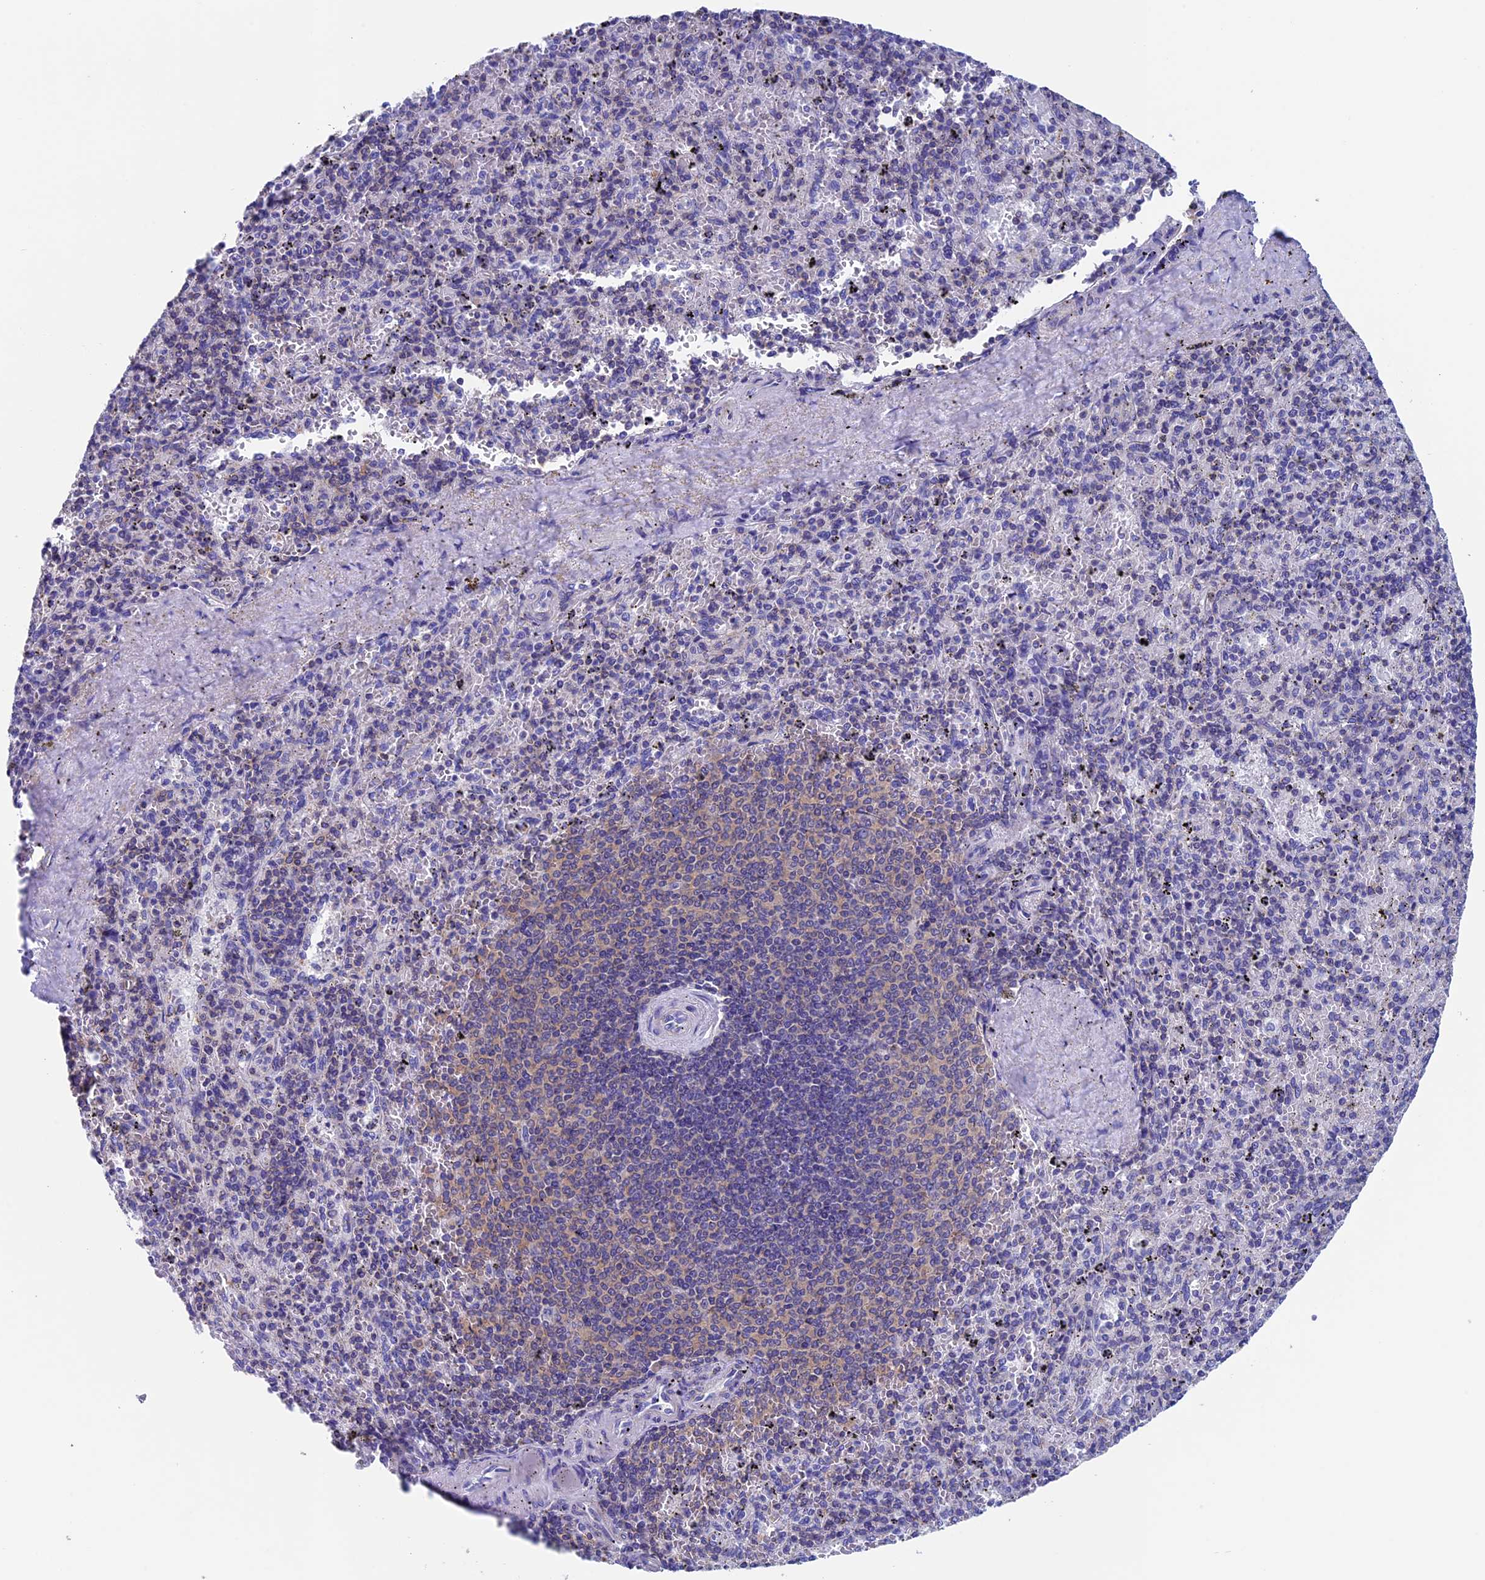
{"staining": {"intensity": "moderate", "quantity": "<25%", "location": "cytoplasmic/membranous"}, "tissue": "spleen", "cell_type": "Cells in red pulp", "image_type": "normal", "snomed": [{"axis": "morphology", "description": "Normal tissue, NOS"}, {"axis": "topography", "description": "Spleen"}], "caption": "Immunohistochemical staining of unremarkable human spleen demonstrates low levels of moderate cytoplasmic/membranous staining in approximately <25% of cells in red pulp.", "gene": "SEPTIN1", "patient": {"sex": "male", "age": 82}}